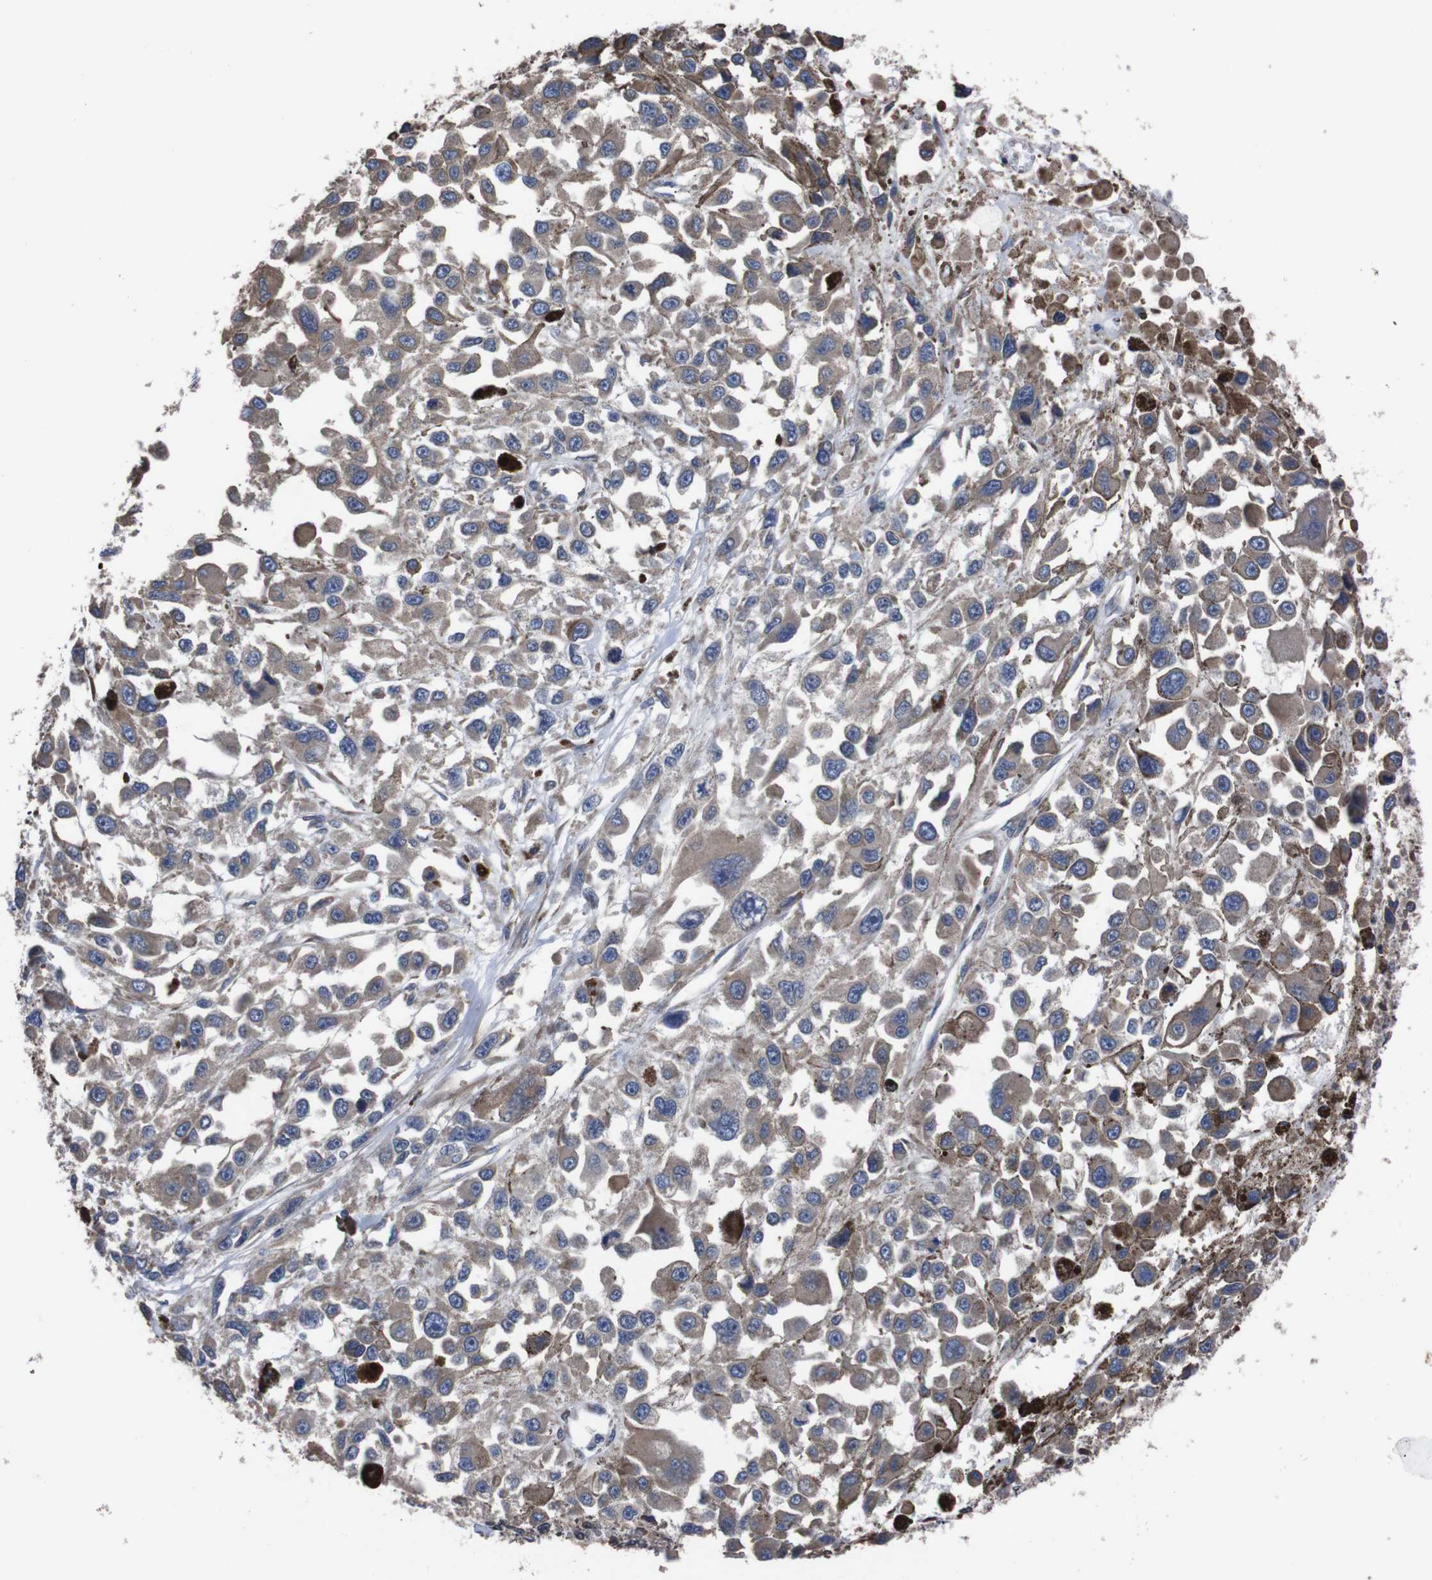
{"staining": {"intensity": "moderate", "quantity": ">75%", "location": "cytoplasmic/membranous"}, "tissue": "melanoma", "cell_type": "Tumor cells", "image_type": "cancer", "snomed": [{"axis": "morphology", "description": "Malignant melanoma, Metastatic site"}, {"axis": "topography", "description": "Lymph node"}], "caption": "Immunohistochemical staining of human melanoma shows moderate cytoplasmic/membranous protein positivity in approximately >75% of tumor cells.", "gene": "SIGMAR1", "patient": {"sex": "male", "age": 59}}